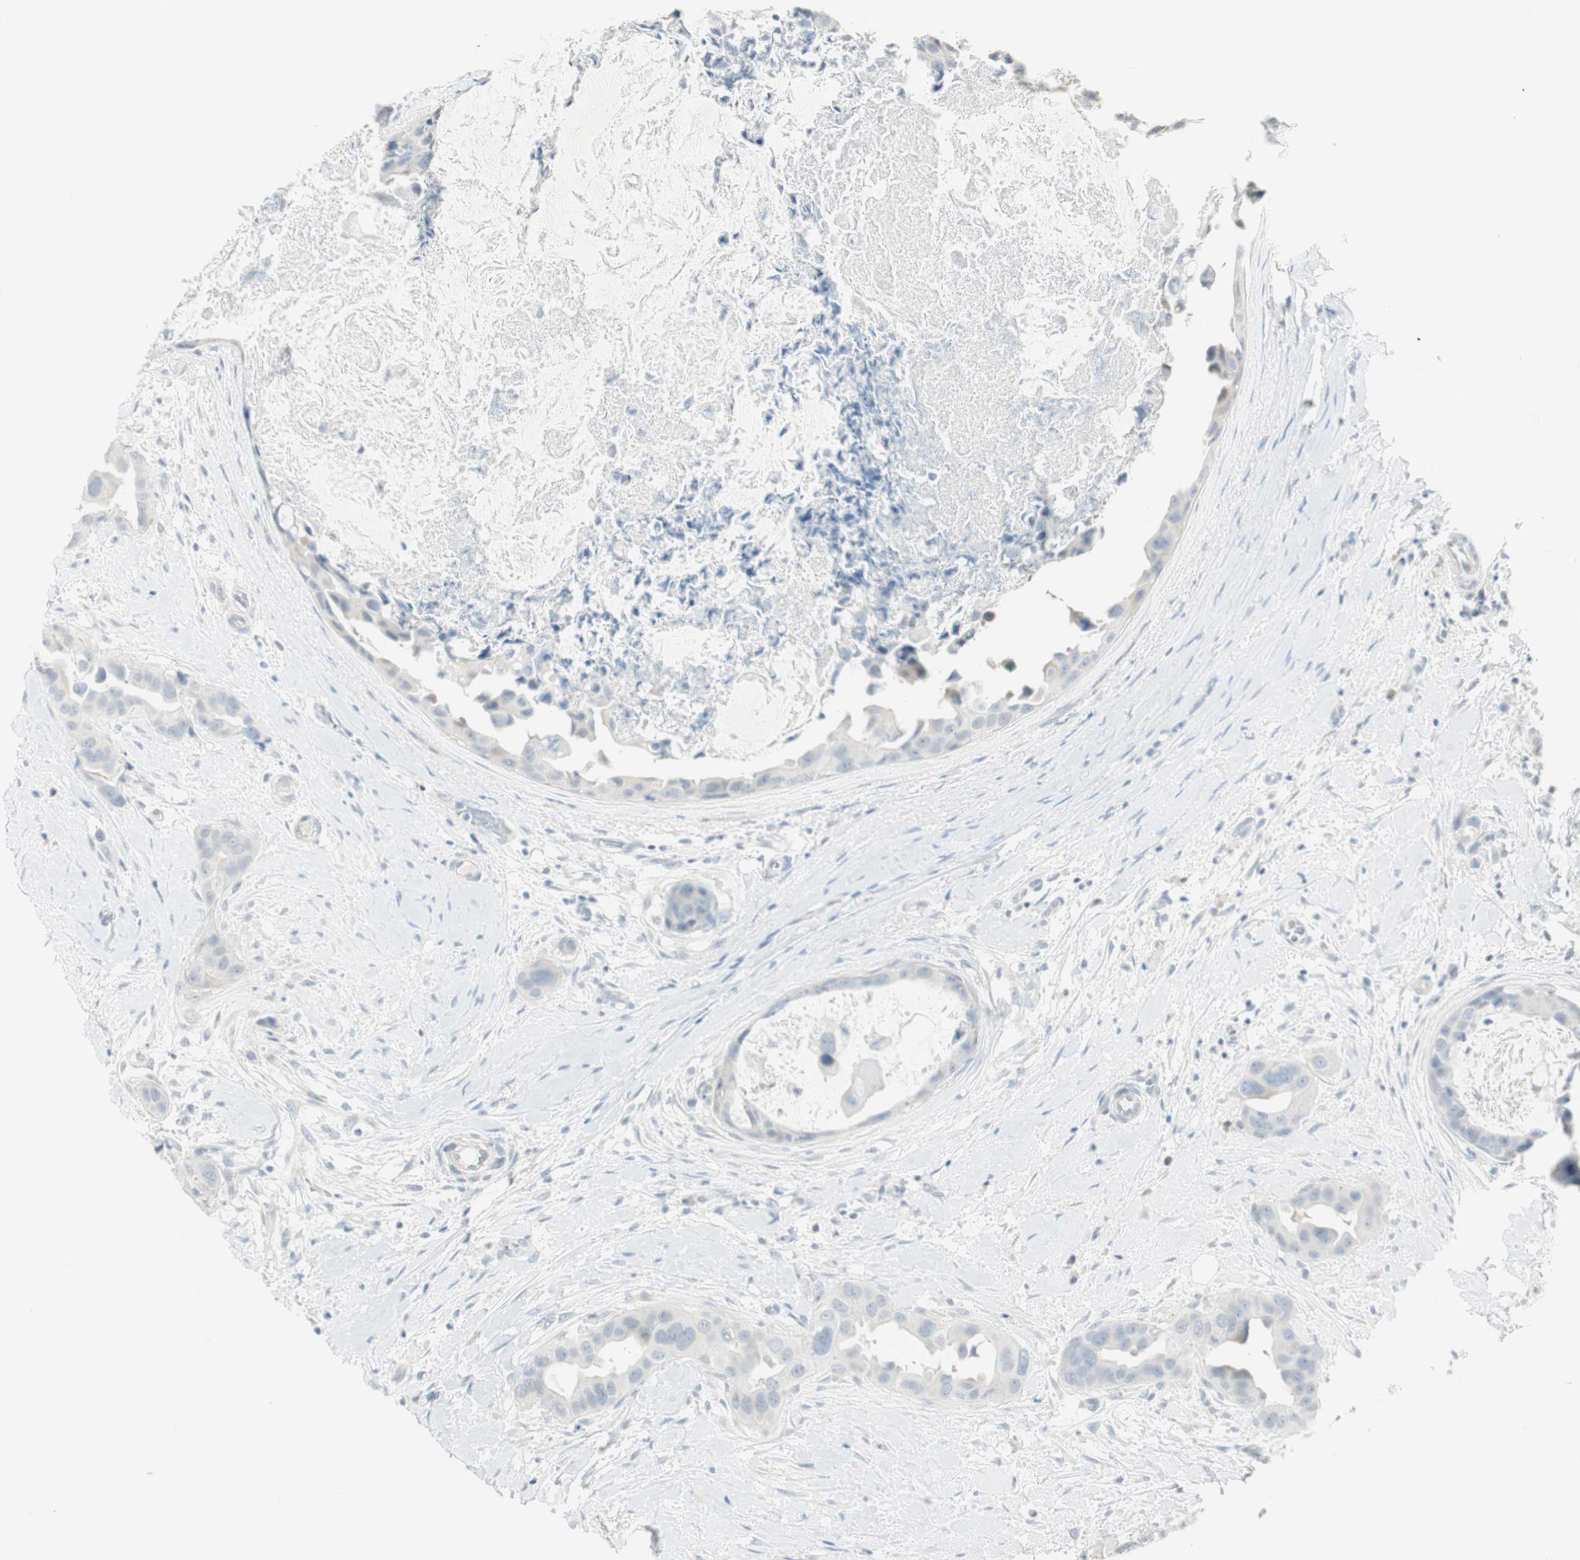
{"staining": {"intensity": "negative", "quantity": "none", "location": "none"}, "tissue": "breast cancer", "cell_type": "Tumor cells", "image_type": "cancer", "snomed": [{"axis": "morphology", "description": "Duct carcinoma"}, {"axis": "topography", "description": "Breast"}], "caption": "Histopathology image shows no significant protein expression in tumor cells of breast infiltrating ductal carcinoma.", "gene": "MLLT10", "patient": {"sex": "female", "age": 40}}